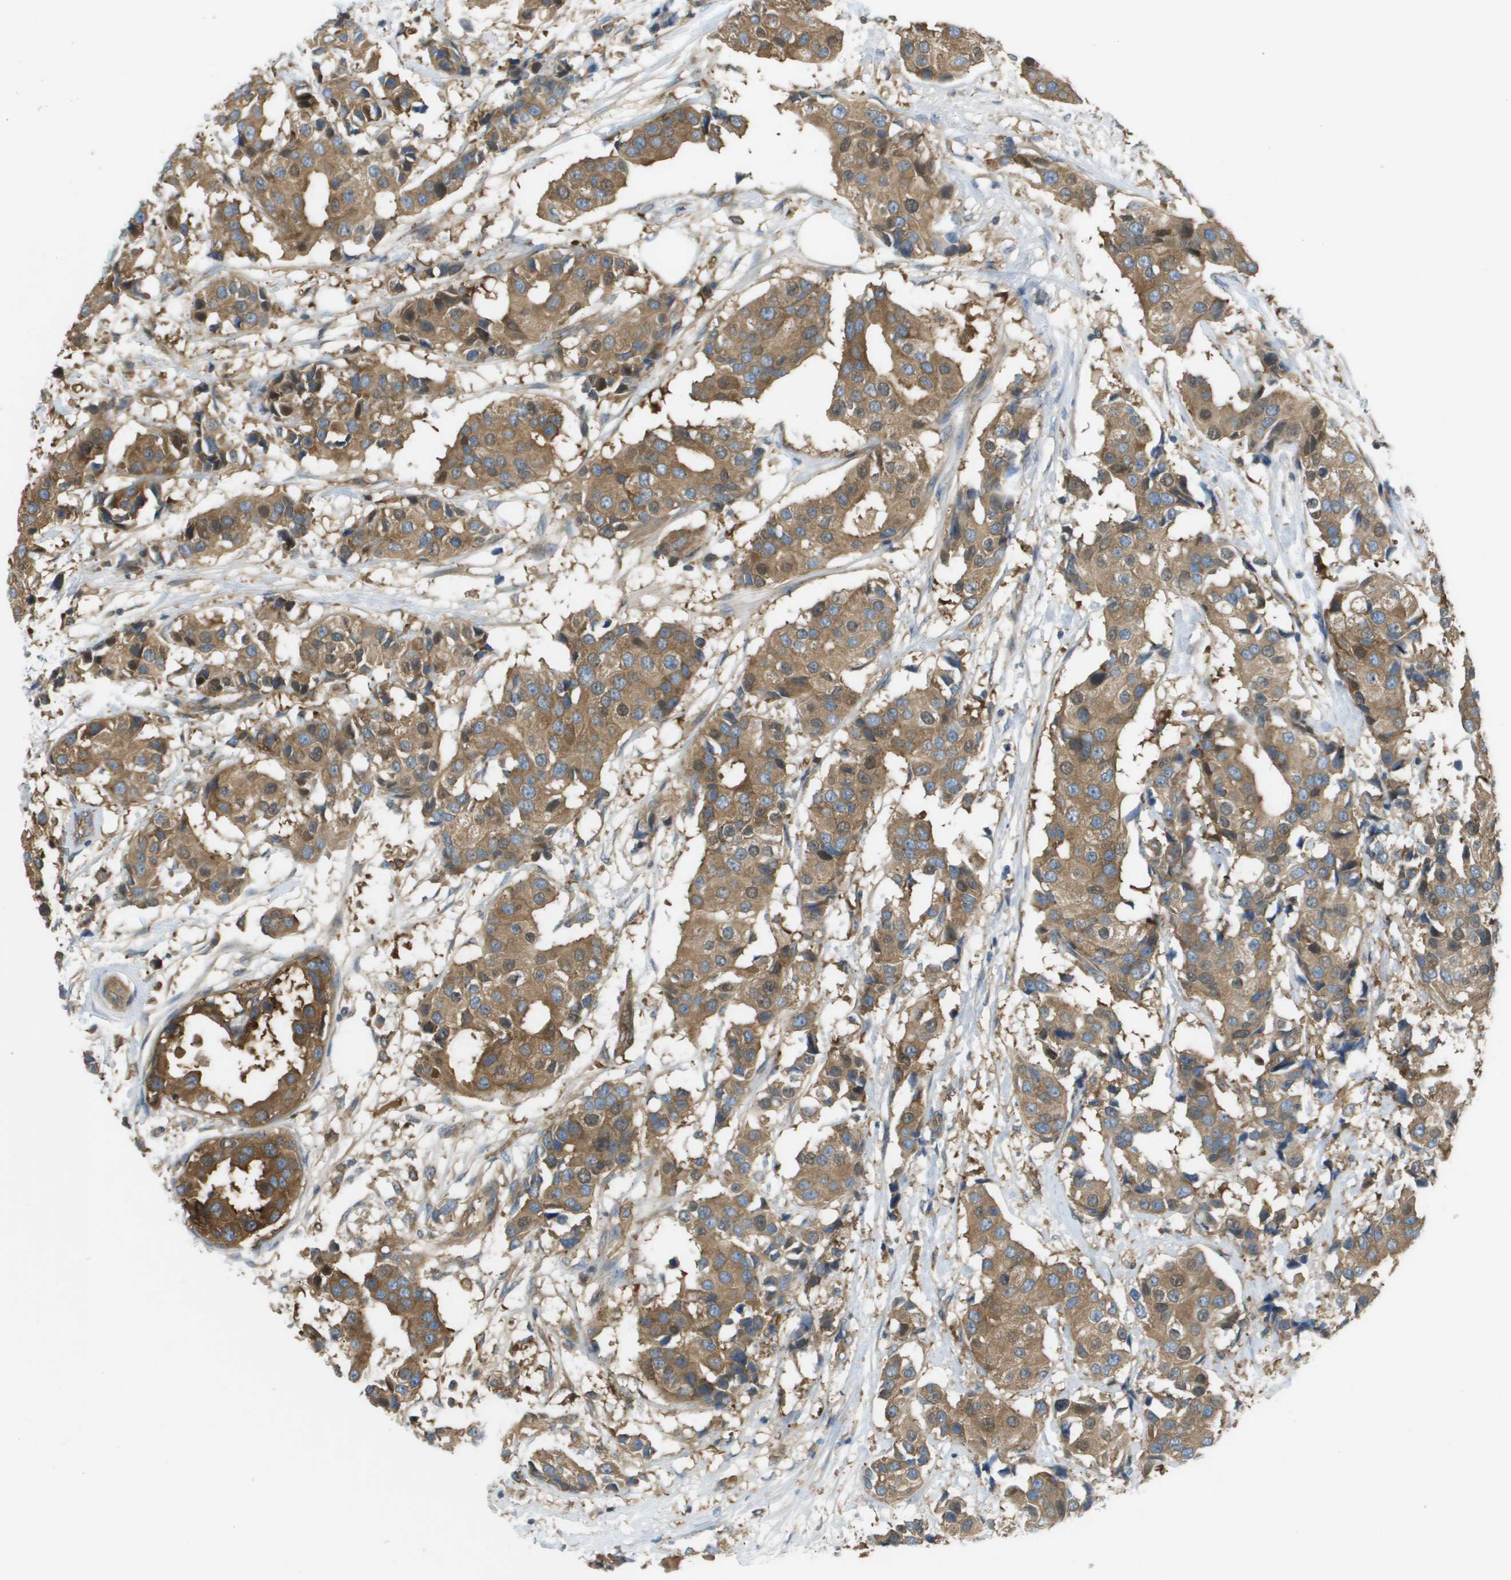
{"staining": {"intensity": "moderate", "quantity": ">75%", "location": "cytoplasmic/membranous"}, "tissue": "breast cancer", "cell_type": "Tumor cells", "image_type": "cancer", "snomed": [{"axis": "morphology", "description": "Normal tissue, NOS"}, {"axis": "morphology", "description": "Duct carcinoma"}, {"axis": "topography", "description": "Breast"}], "caption": "There is medium levels of moderate cytoplasmic/membranous positivity in tumor cells of breast invasive ductal carcinoma, as demonstrated by immunohistochemical staining (brown color).", "gene": "CORO1B", "patient": {"sex": "female", "age": 39}}